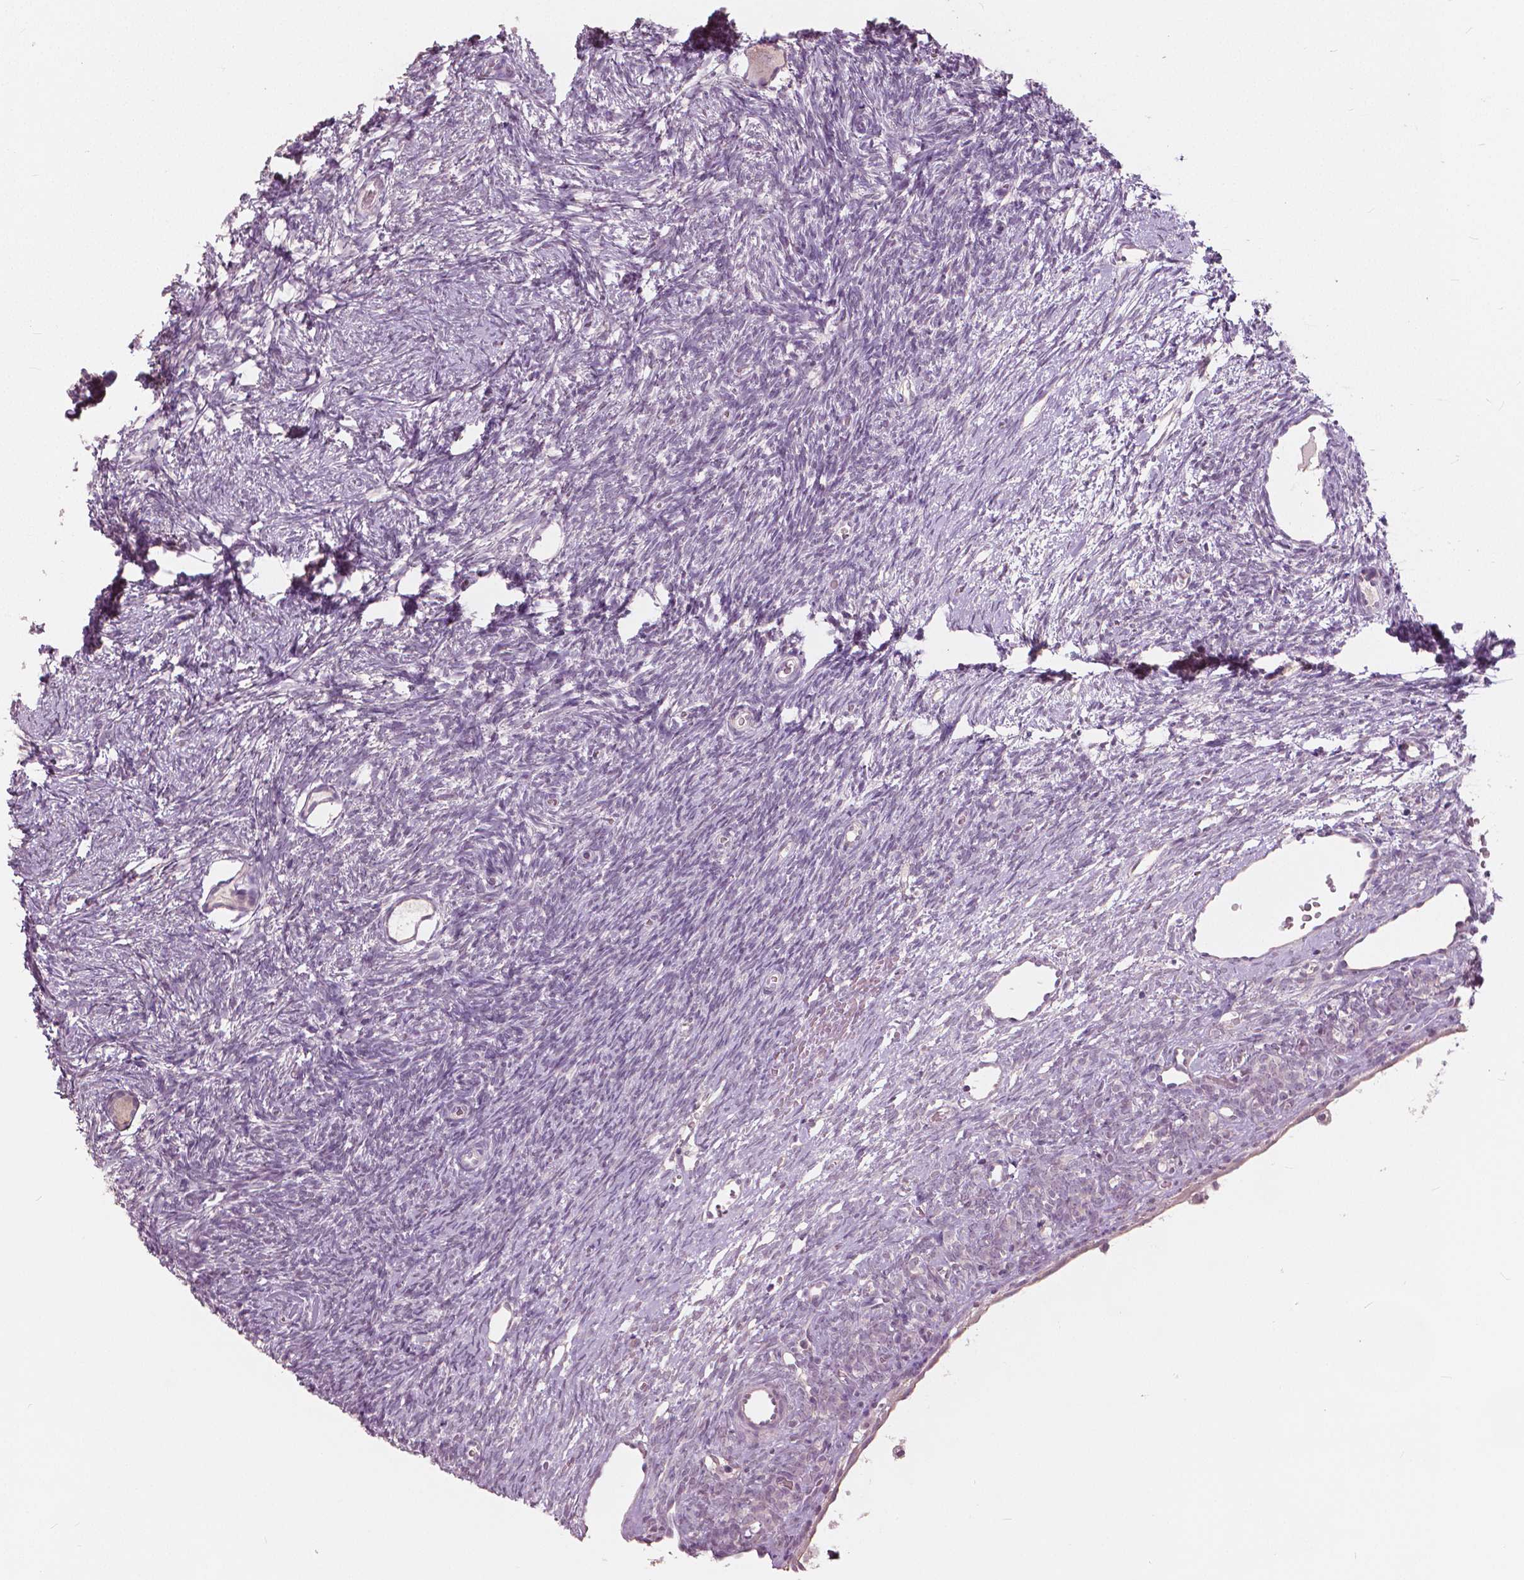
{"staining": {"intensity": "negative", "quantity": "none", "location": "none"}, "tissue": "ovary", "cell_type": "Follicle cells", "image_type": "normal", "snomed": [{"axis": "morphology", "description": "Normal tissue, NOS"}, {"axis": "topography", "description": "Ovary"}], "caption": "Immunohistochemistry photomicrograph of benign ovary: ovary stained with DAB (3,3'-diaminobenzidine) reveals no significant protein staining in follicle cells. (Immunohistochemistry, brightfield microscopy, high magnification).", "gene": "NANOG", "patient": {"sex": "female", "age": 34}}